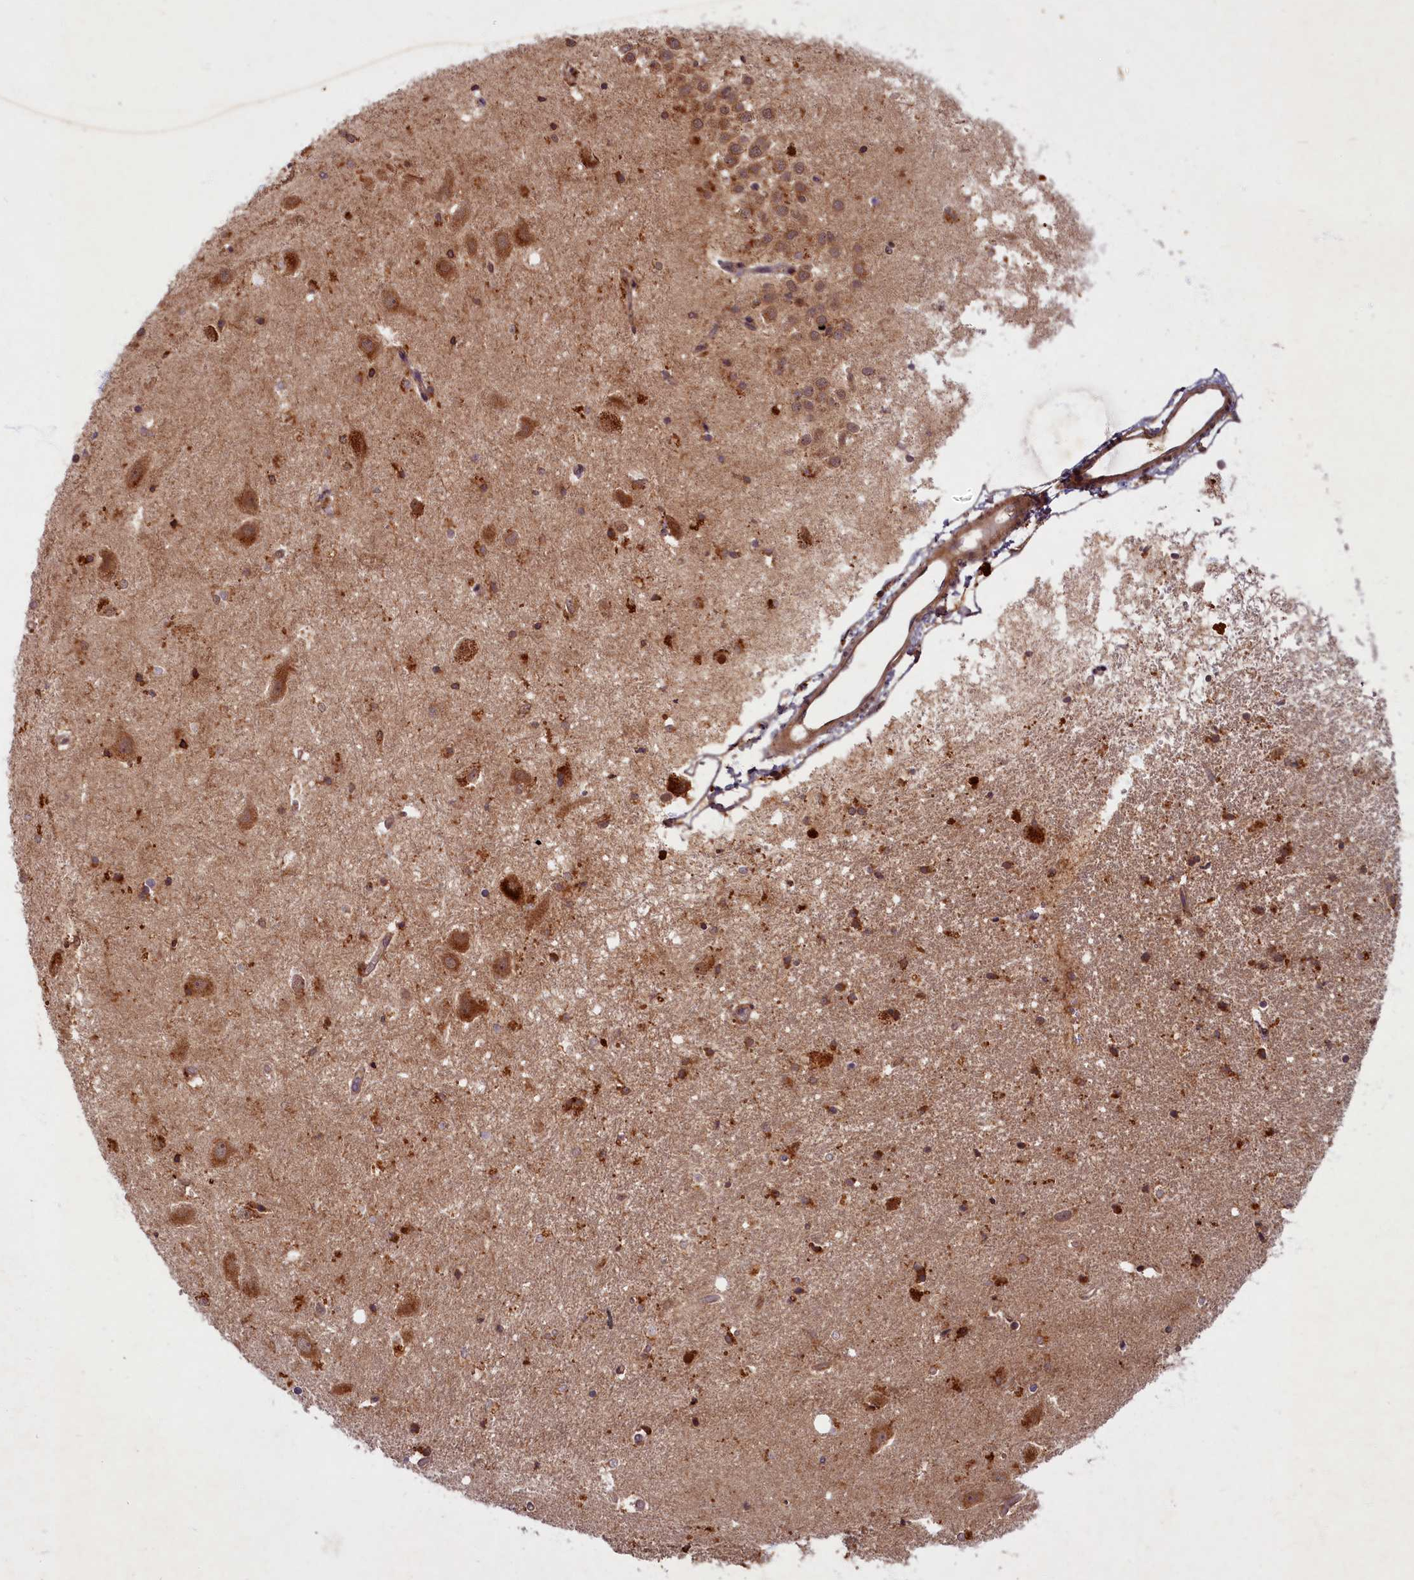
{"staining": {"intensity": "strong", "quantity": "25%-75%", "location": "cytoplasmic/membranous"}, "tissue": "hippocampus", "cell_type": "Glial cells", "image_type": "normal", "snomed": [{"axis": "morphology", "description": "Normal tissue, NOS"}, {"axis": "topography", "description": "Hippocampus"}], "caption": "Immunohistochemical staining of normal human hippocampus displays strong cytoplasmic/membranous protein expression in approximately 25%-75% of glial cells.", "gene": "SLC11A2", "patient": {"sex": "female", "age": 52}}